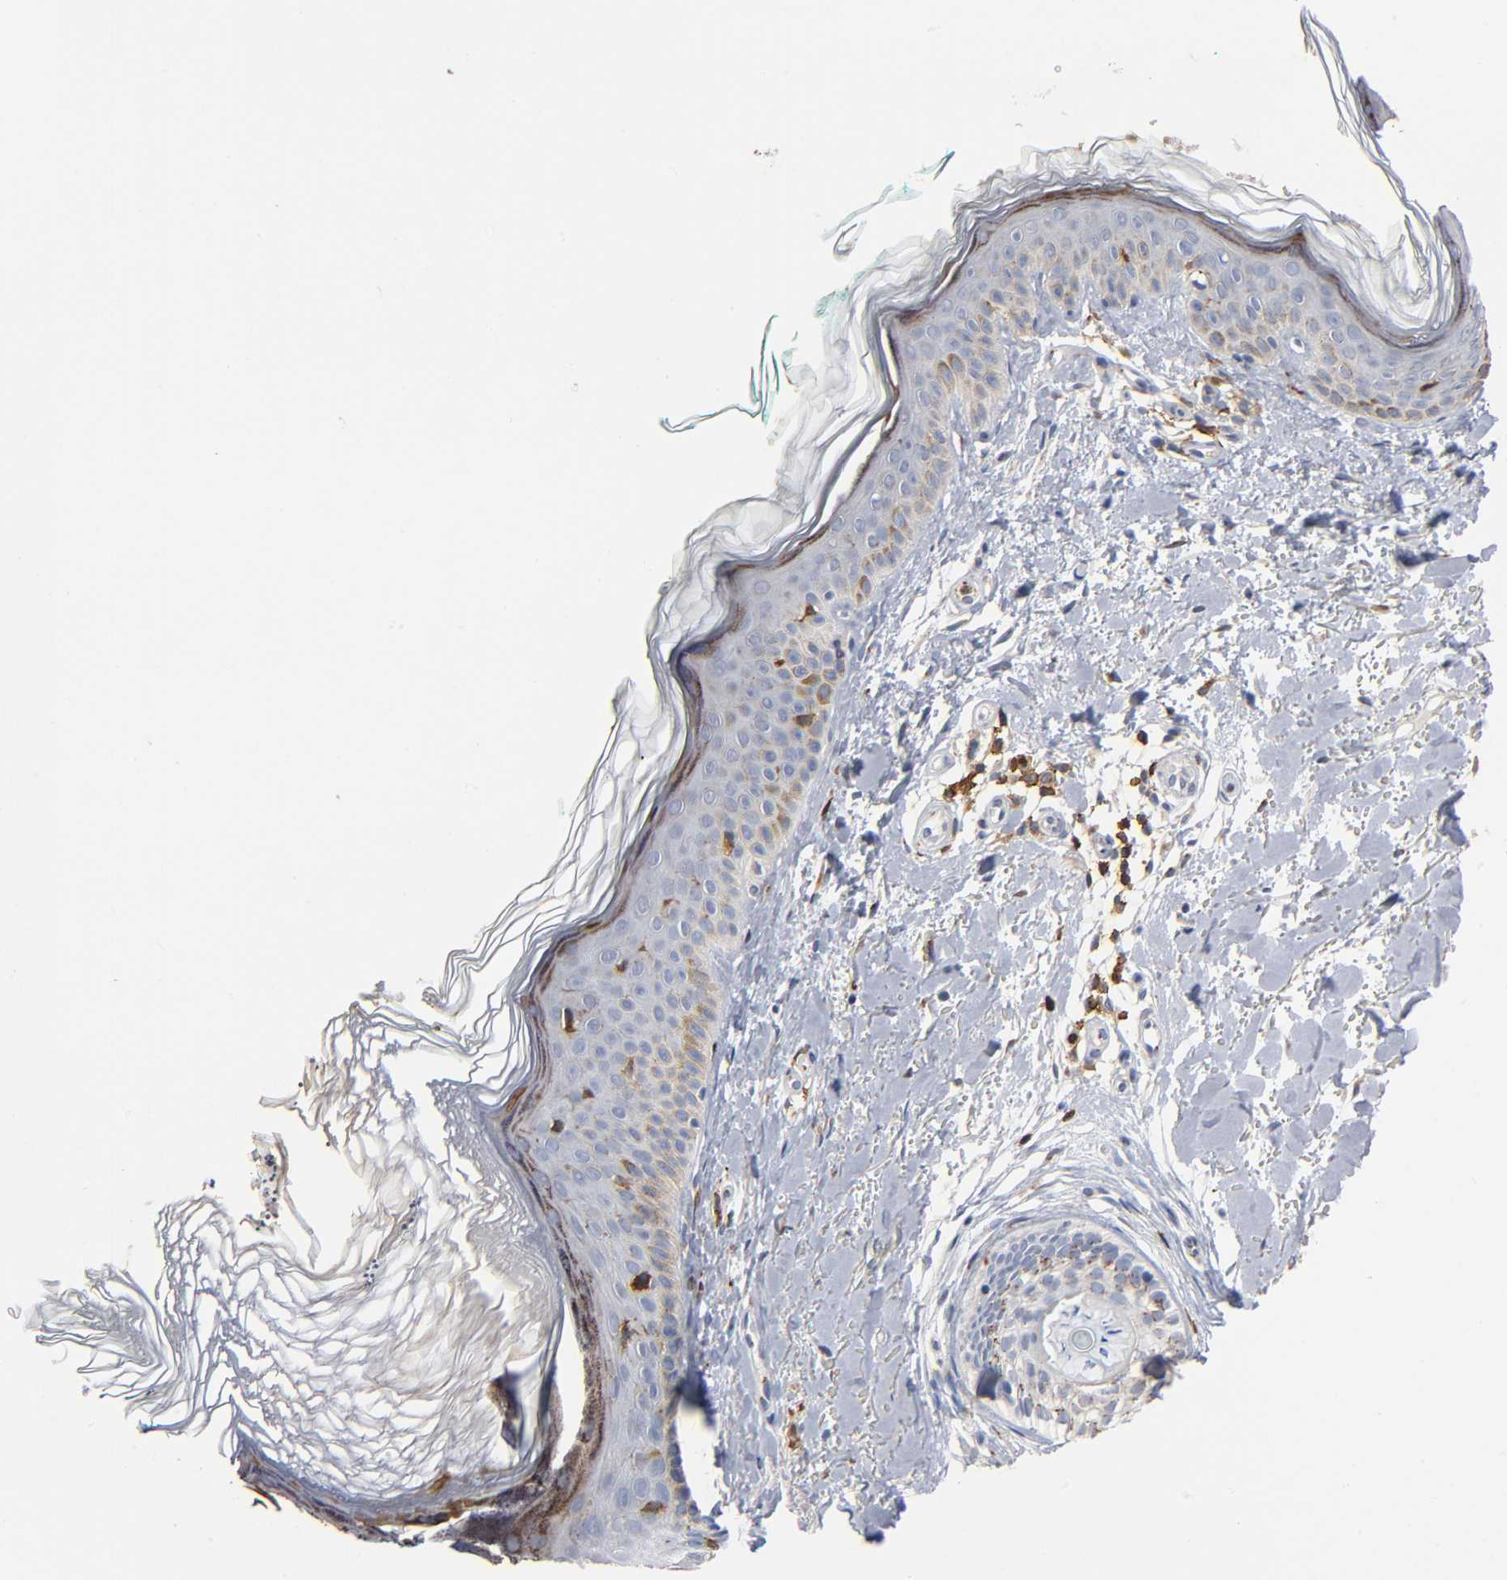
{"staining": {"intensity": "negative", "quantity": "none", "location": "none"}, "tissue": "skin", "cell_type": "Fibroblasts", "image_type": "normal", "snomed": [{"axis": "morphology", "description": "Normal tissue, NOS"}, {"axis": "topography", "description": "Skin"}], "caption": "Immunohistochemistry image of unremarkable skin: human skin stained with DAB demonstrates no significant protein expression in fibroblasts. (Stains: DAB (3,3'-diaminobenzidine) immunohistochemistry (IHC) with hematoxylin counter stain, Microscopy: brightfield microscopy at high magnification).", "gene": "CAPN10", "patient": {"sex": "male", "age": 71}}